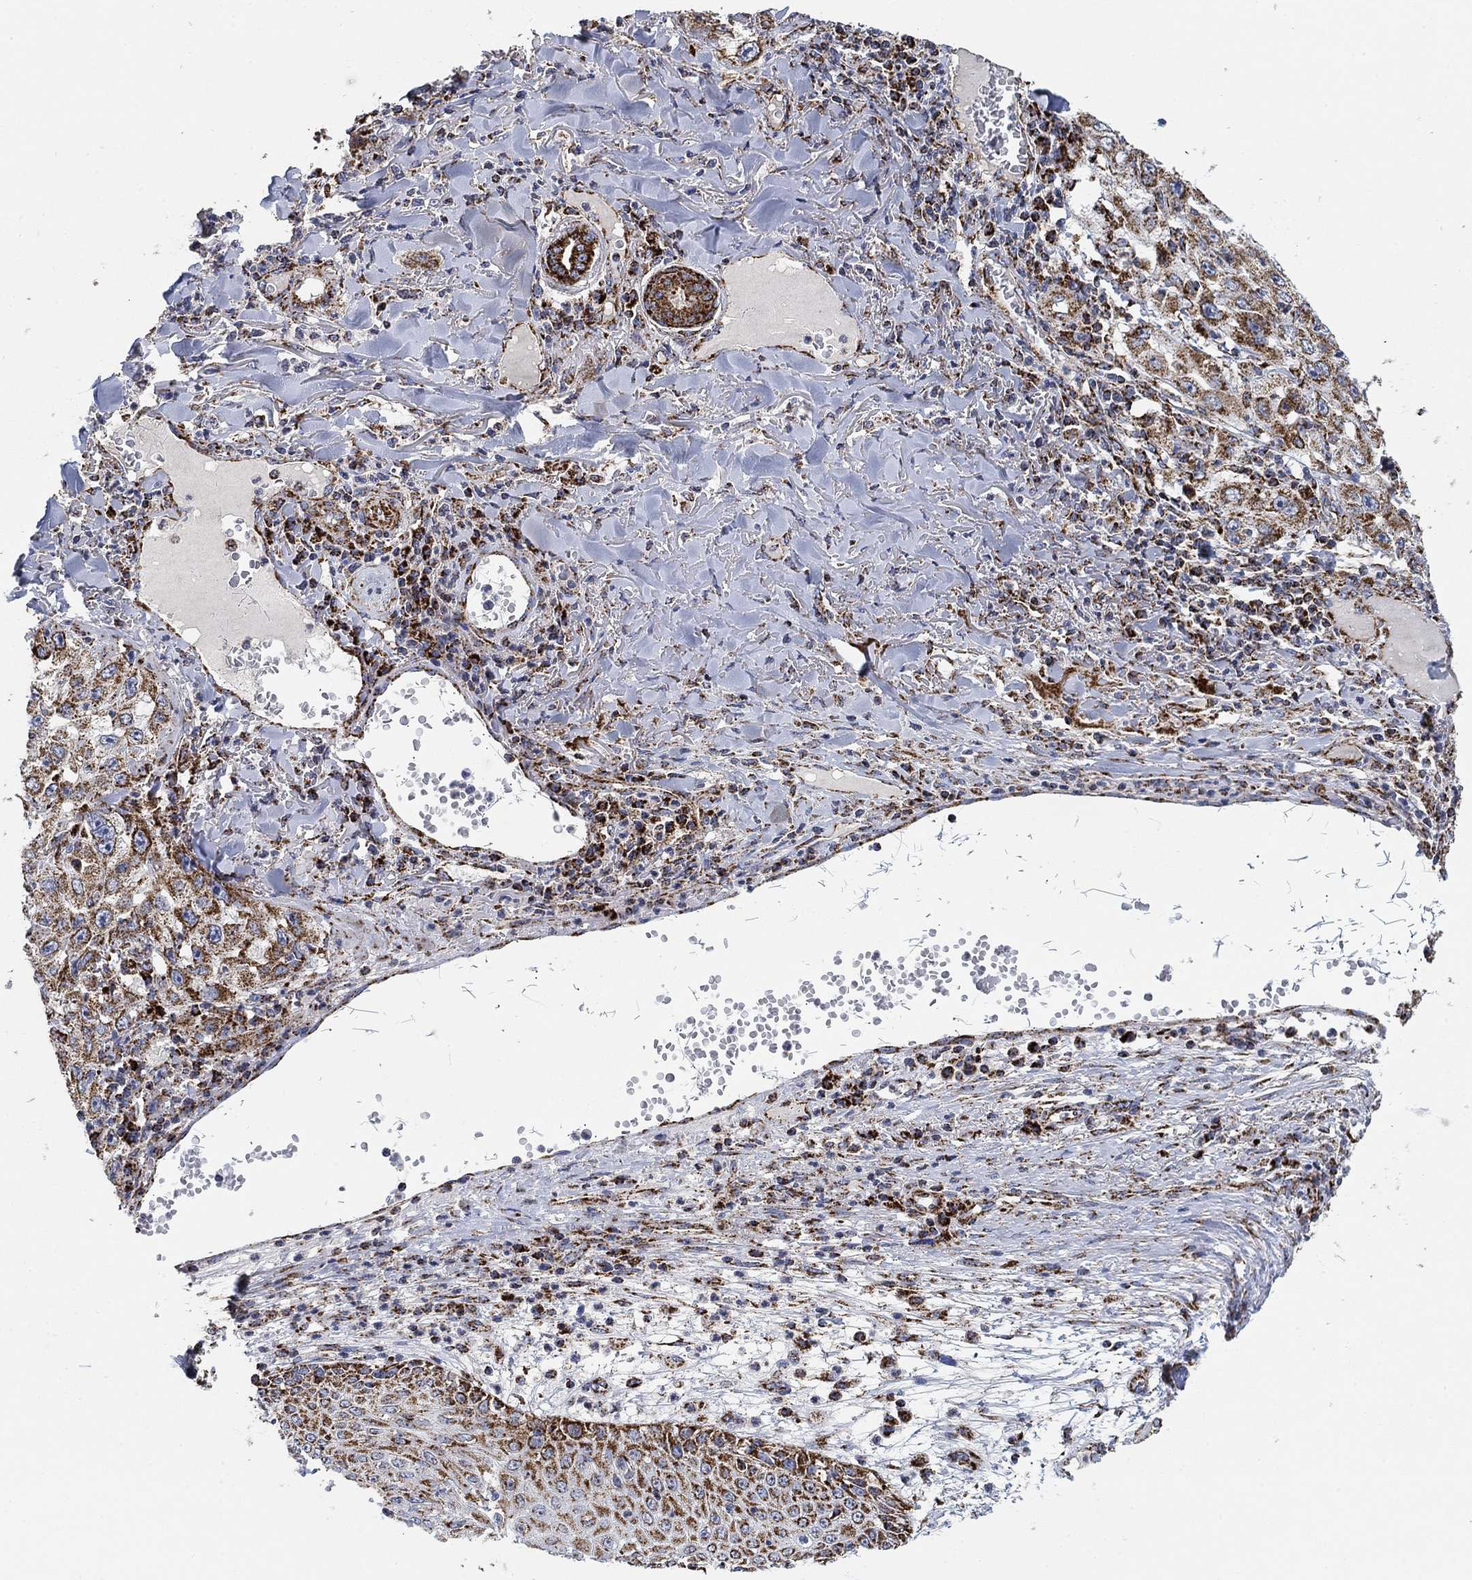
{"staining": {"intensity": "moderate", "quantity": ">75%", "location": "cytoplasmic/membranous"}, "tissue": "skin cancer", "cell_type": "Tumor cells", "image_type": "cancer", "snomed": [{"axis": "morphology", "description": "Squamous cell carcinoma, NOS"}, {"axis": "topography", "description": "Skin"}], "caption": "Immunohistochemical staining of skin cancer (squamous cell carcinoma) displays medium levels of moderate cytoplasmic/membranous positivity in approximately >75% of tumor cells.", "gene": "NDUFS3", "patient": {"sex": "male", "age": 82}}